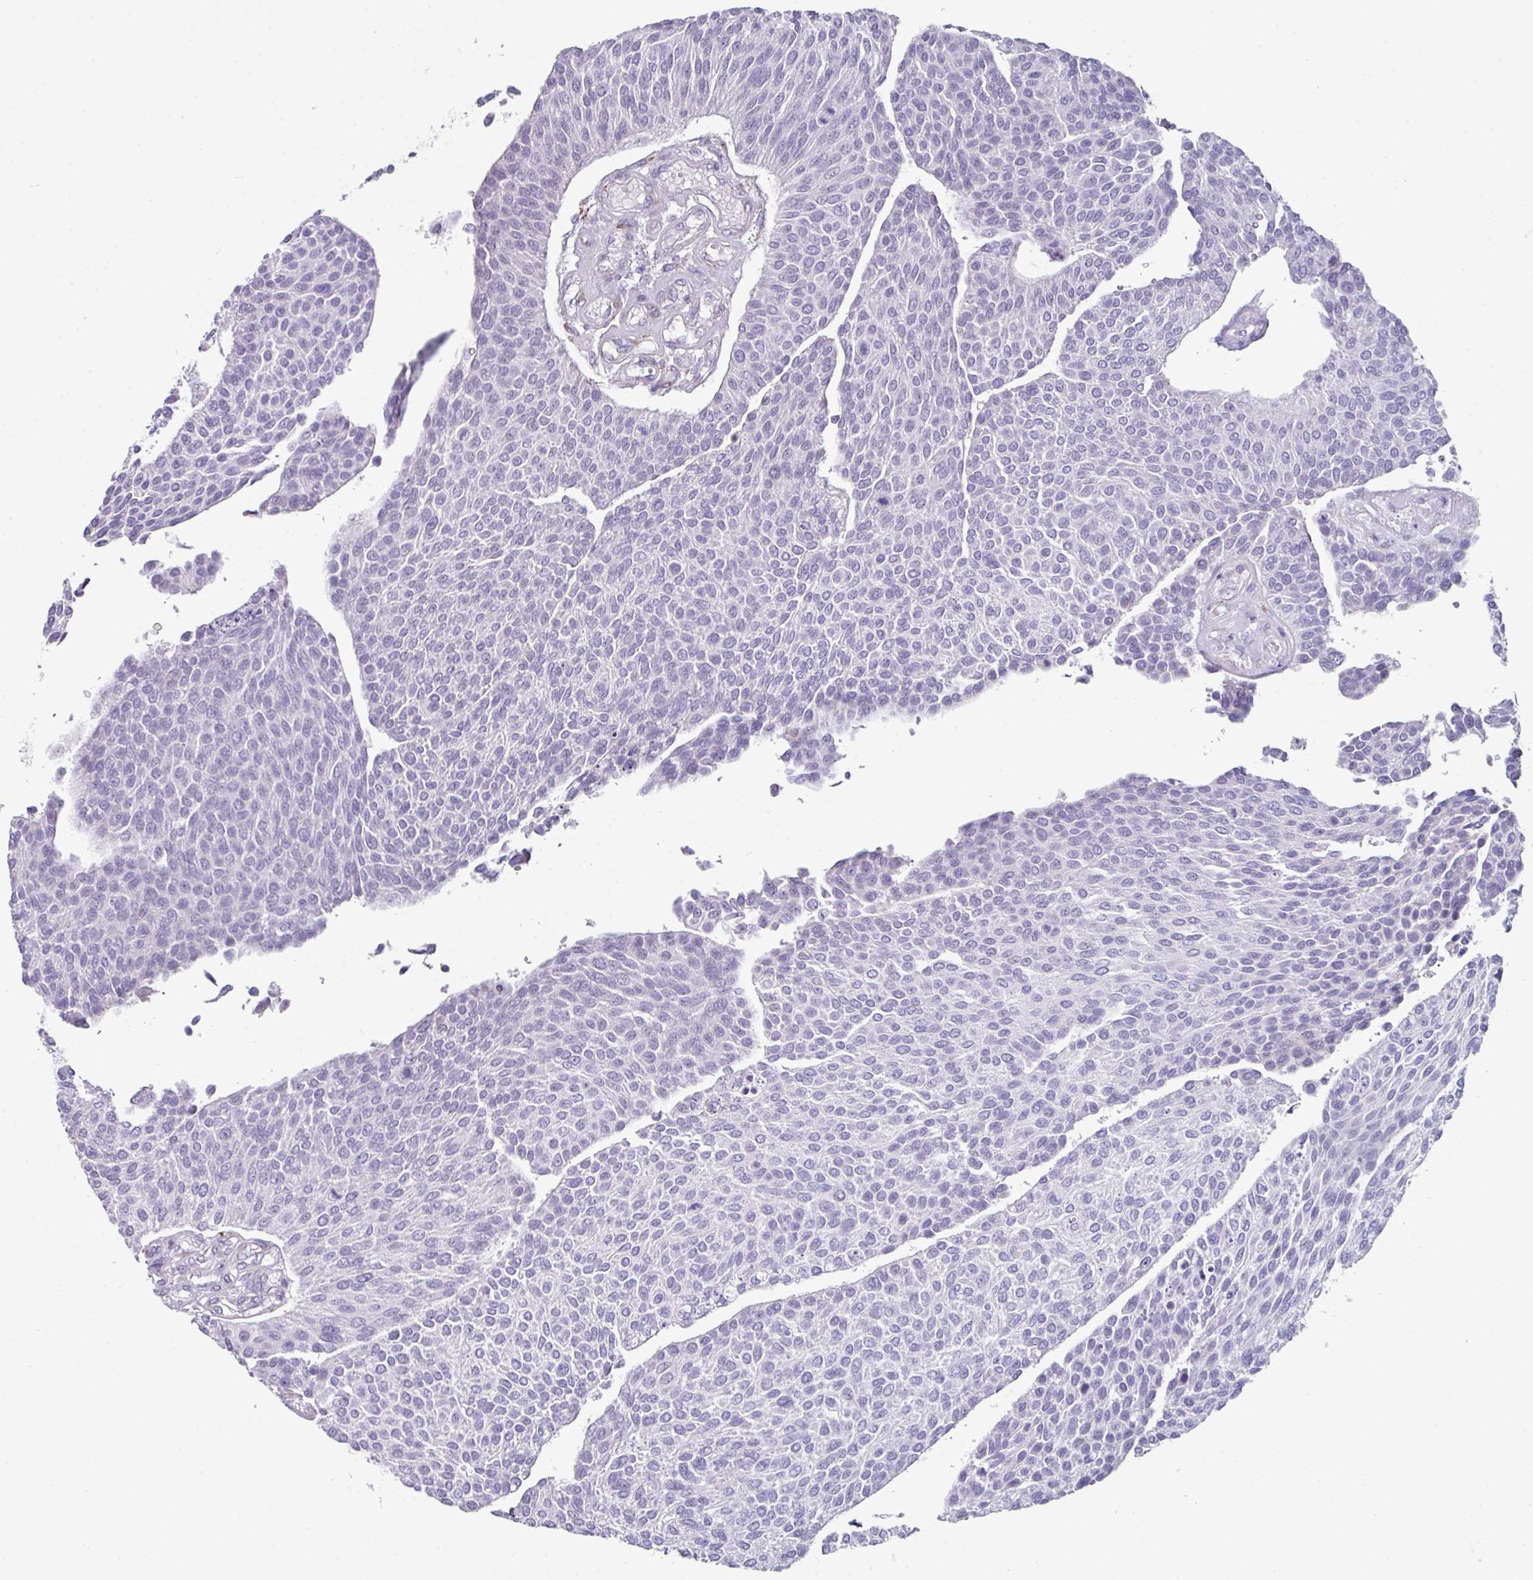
{"staining": {"intensity": "negative", "quantity": "none", "location": "none"}, "tissue": "urothelial cancer", "cell_type": "Tumor cells", "image_type": "cancer", "snomed": [{"axis": "morphology", "description": "Urothelial carcinoma, NOS"}, {"axis": "topography", "description": "Urinary bladder"}], "caption": "Tumor cells show no significant protein positivity in transitional cell carcinoma.", "gene": "BMS1", "patient": {"sex": "male", "age": 55}}